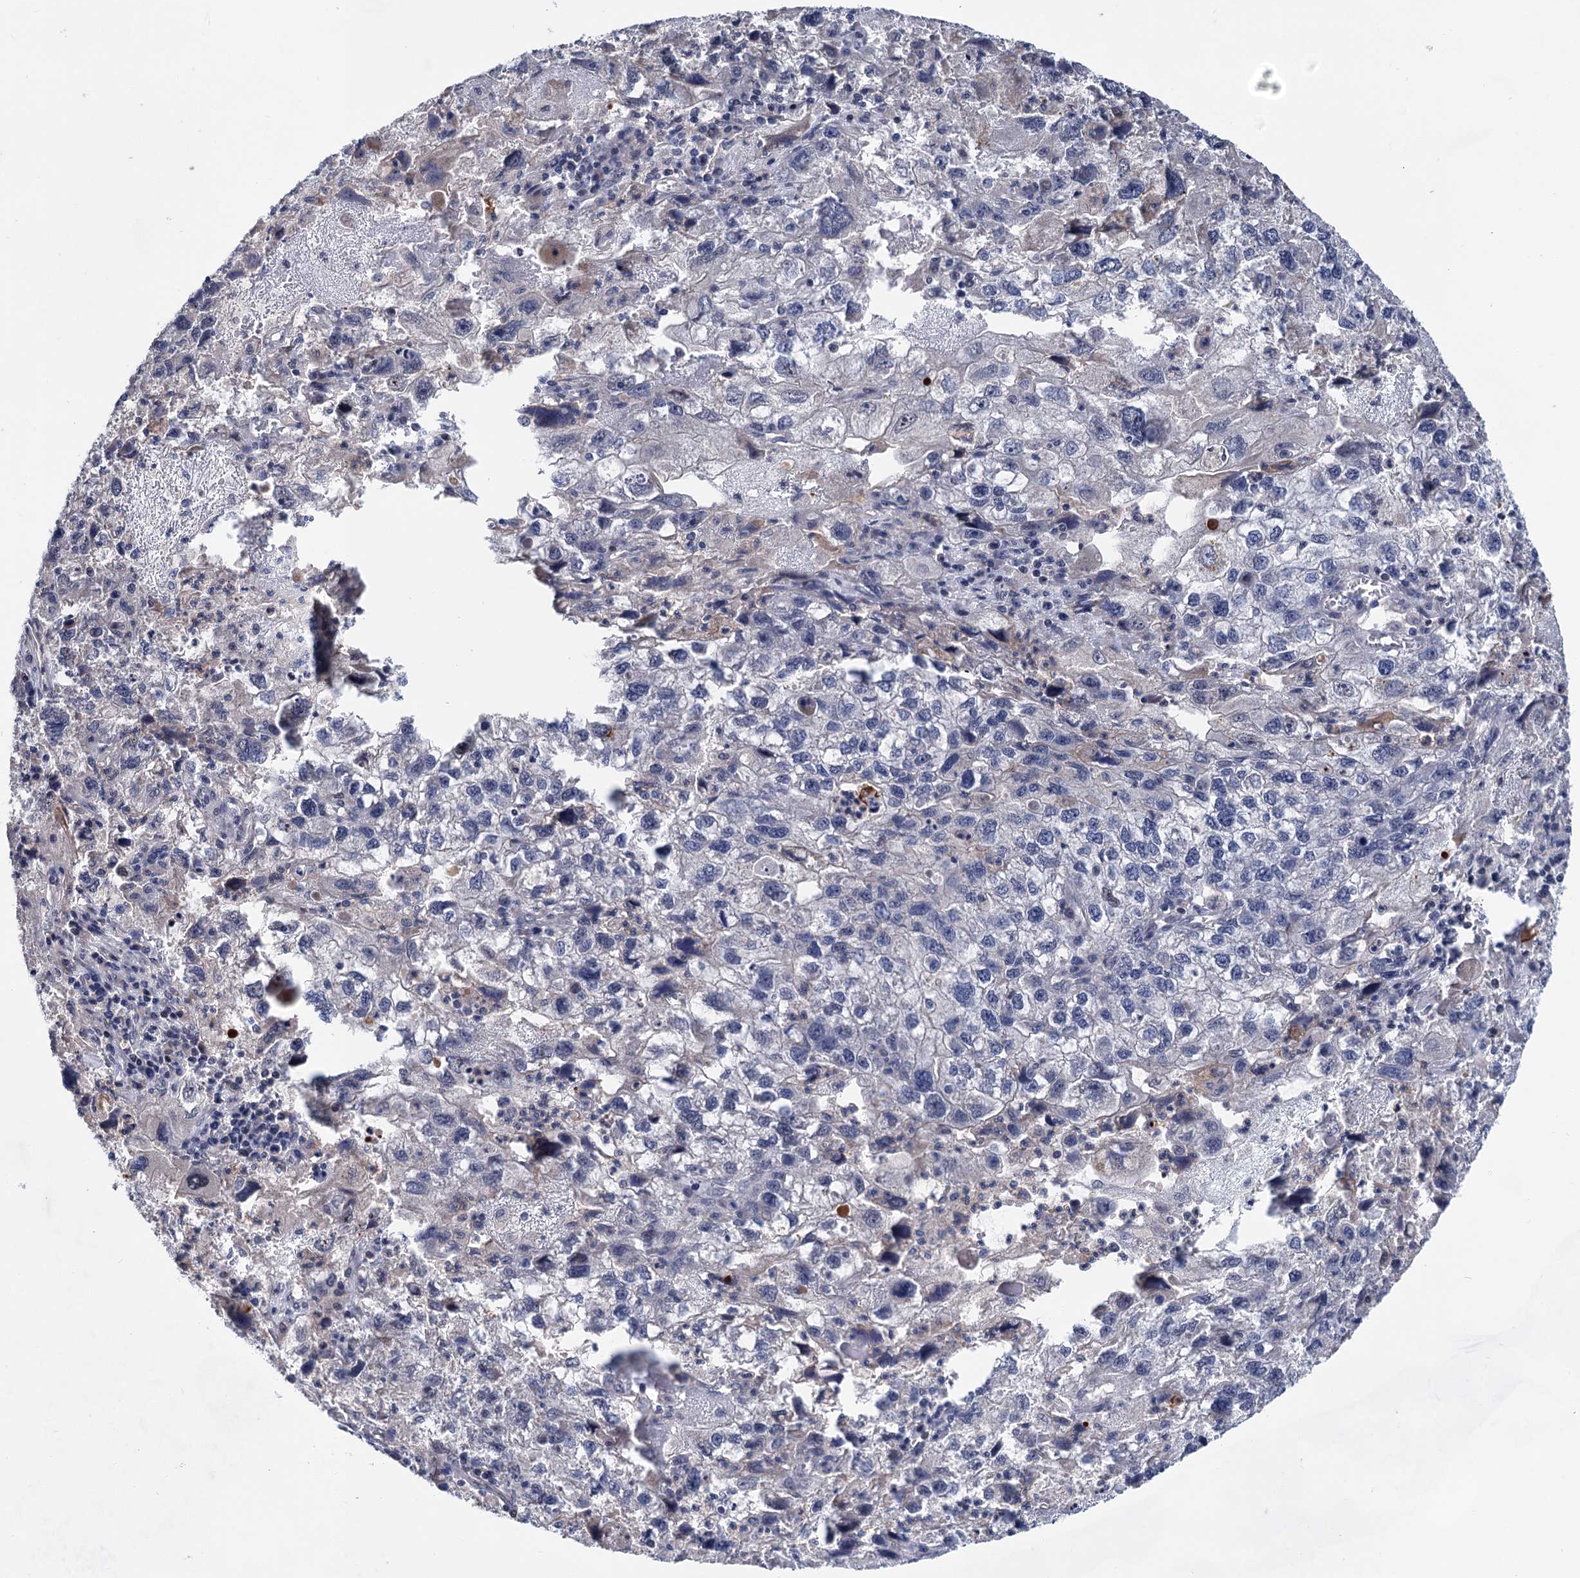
{"staining": {"intensity": "negative", "quantity": "none", "location": "none"}, "tissue": "endometrial cancer", "cell_type": "Tumor cells", "image_type": "cancer", "snomed": [{"axis": "morphology", "description": "Adenocarcinoma, NOS"}, {"axis": "topography", "description": "Endometrium"}], "caption": "The micrograph displays no staining of tumor cells in endometrial cancer. (IHC, brightfield microscopy, high magnification).", "gene": "MORN3", "patient": {"sex": "female", "age": 49}}